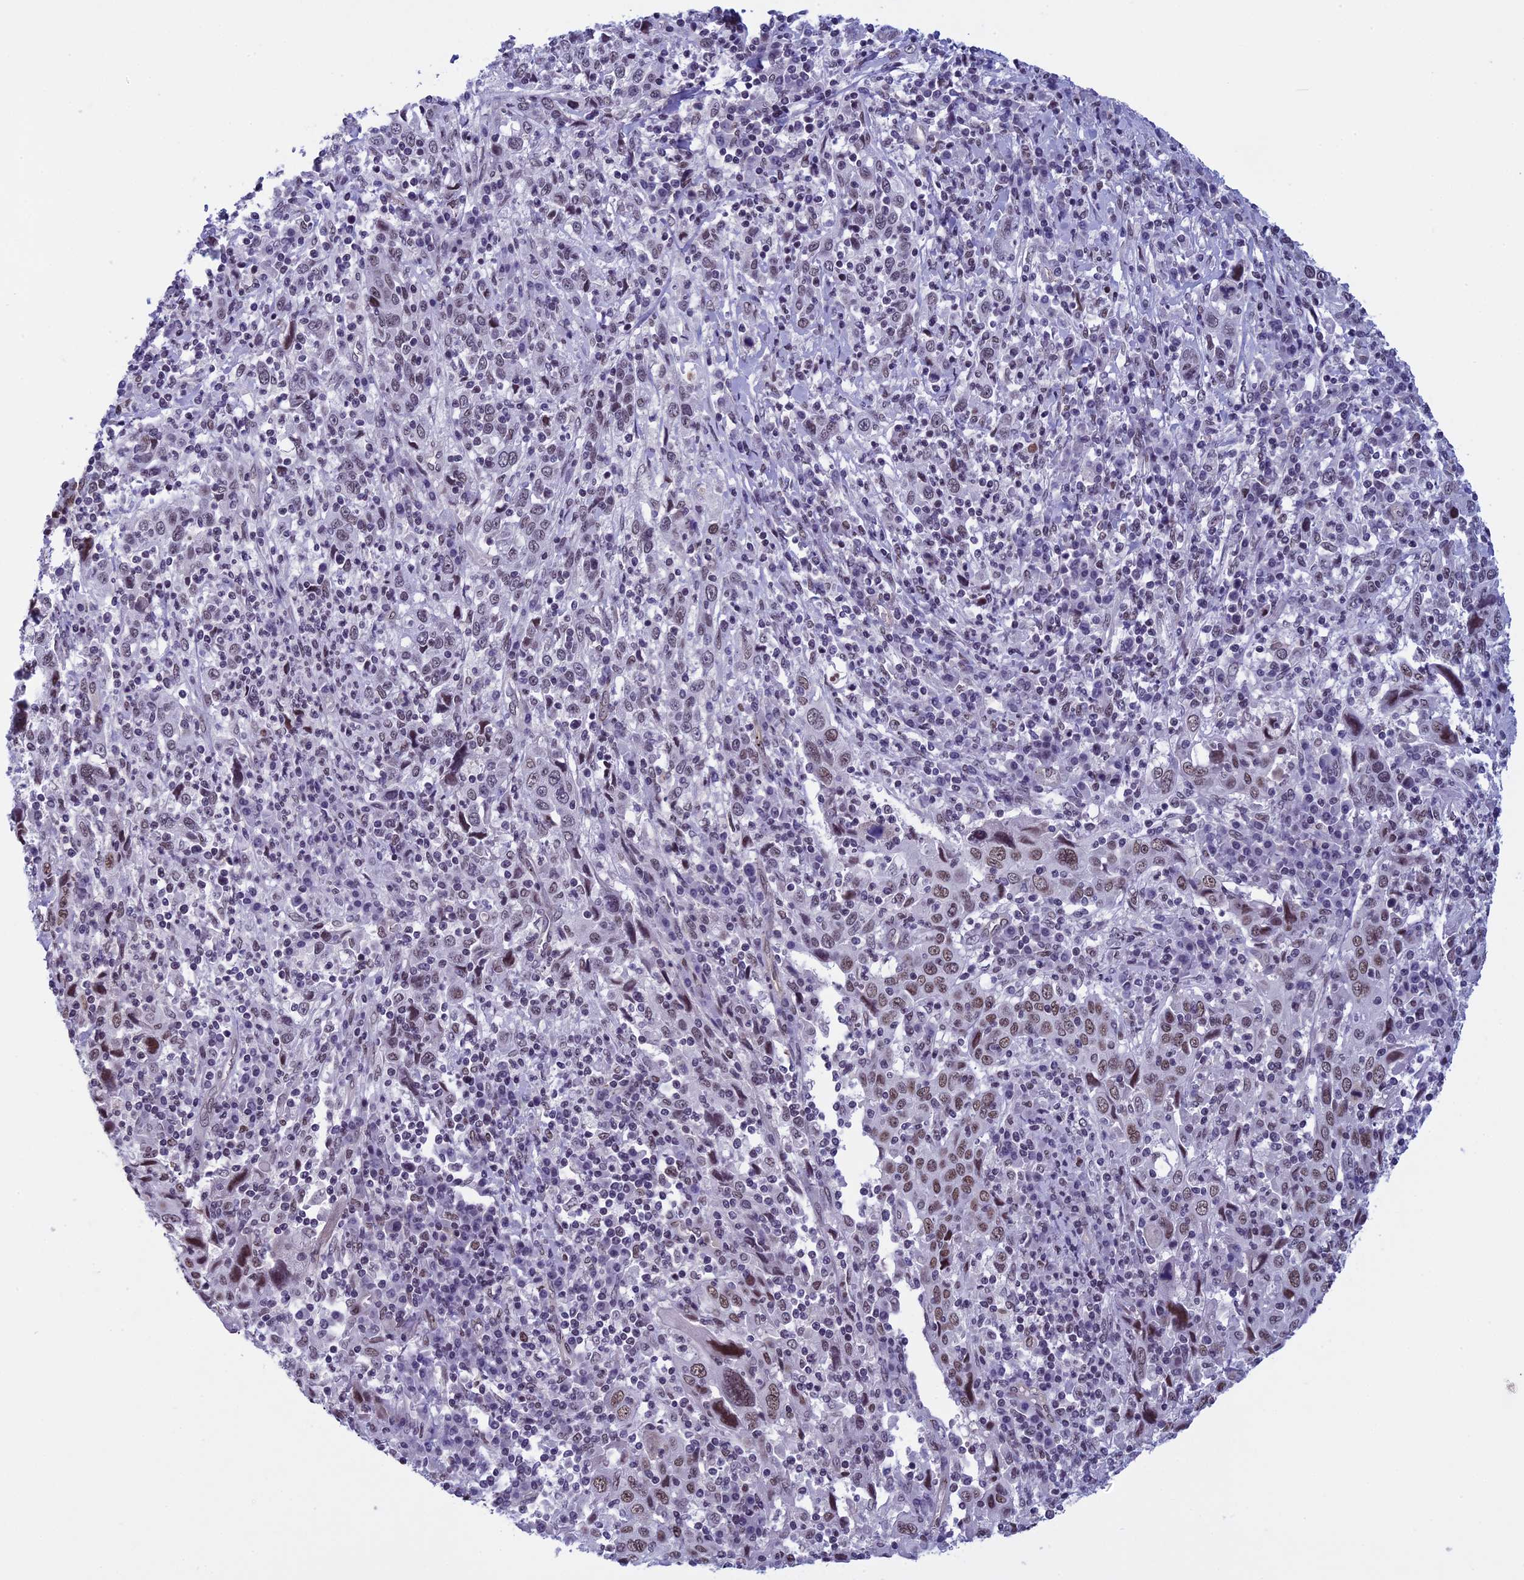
{"staining": {"intensity": "moderate", "quantity": "25%-75%", "location": "nuclear"}, "tissue": "cervical cancer", "cell_type": "Tumor cells", "image_type": "cancer", "snomed": [{"axis": "morphology", "description": "Squamous cell carcinoma, NOS"}, {"axis": "topography", "description": "Cervix"}], "caption": "A histopathology image showing moderate nuclear expression in about 25%-75% of tumor cells in cervical squamous cell carcinoma, as visualized by brown immunohistochemical staining.", "gene": "NIPBL", "patient": {"sex": "female", "age": 46}}